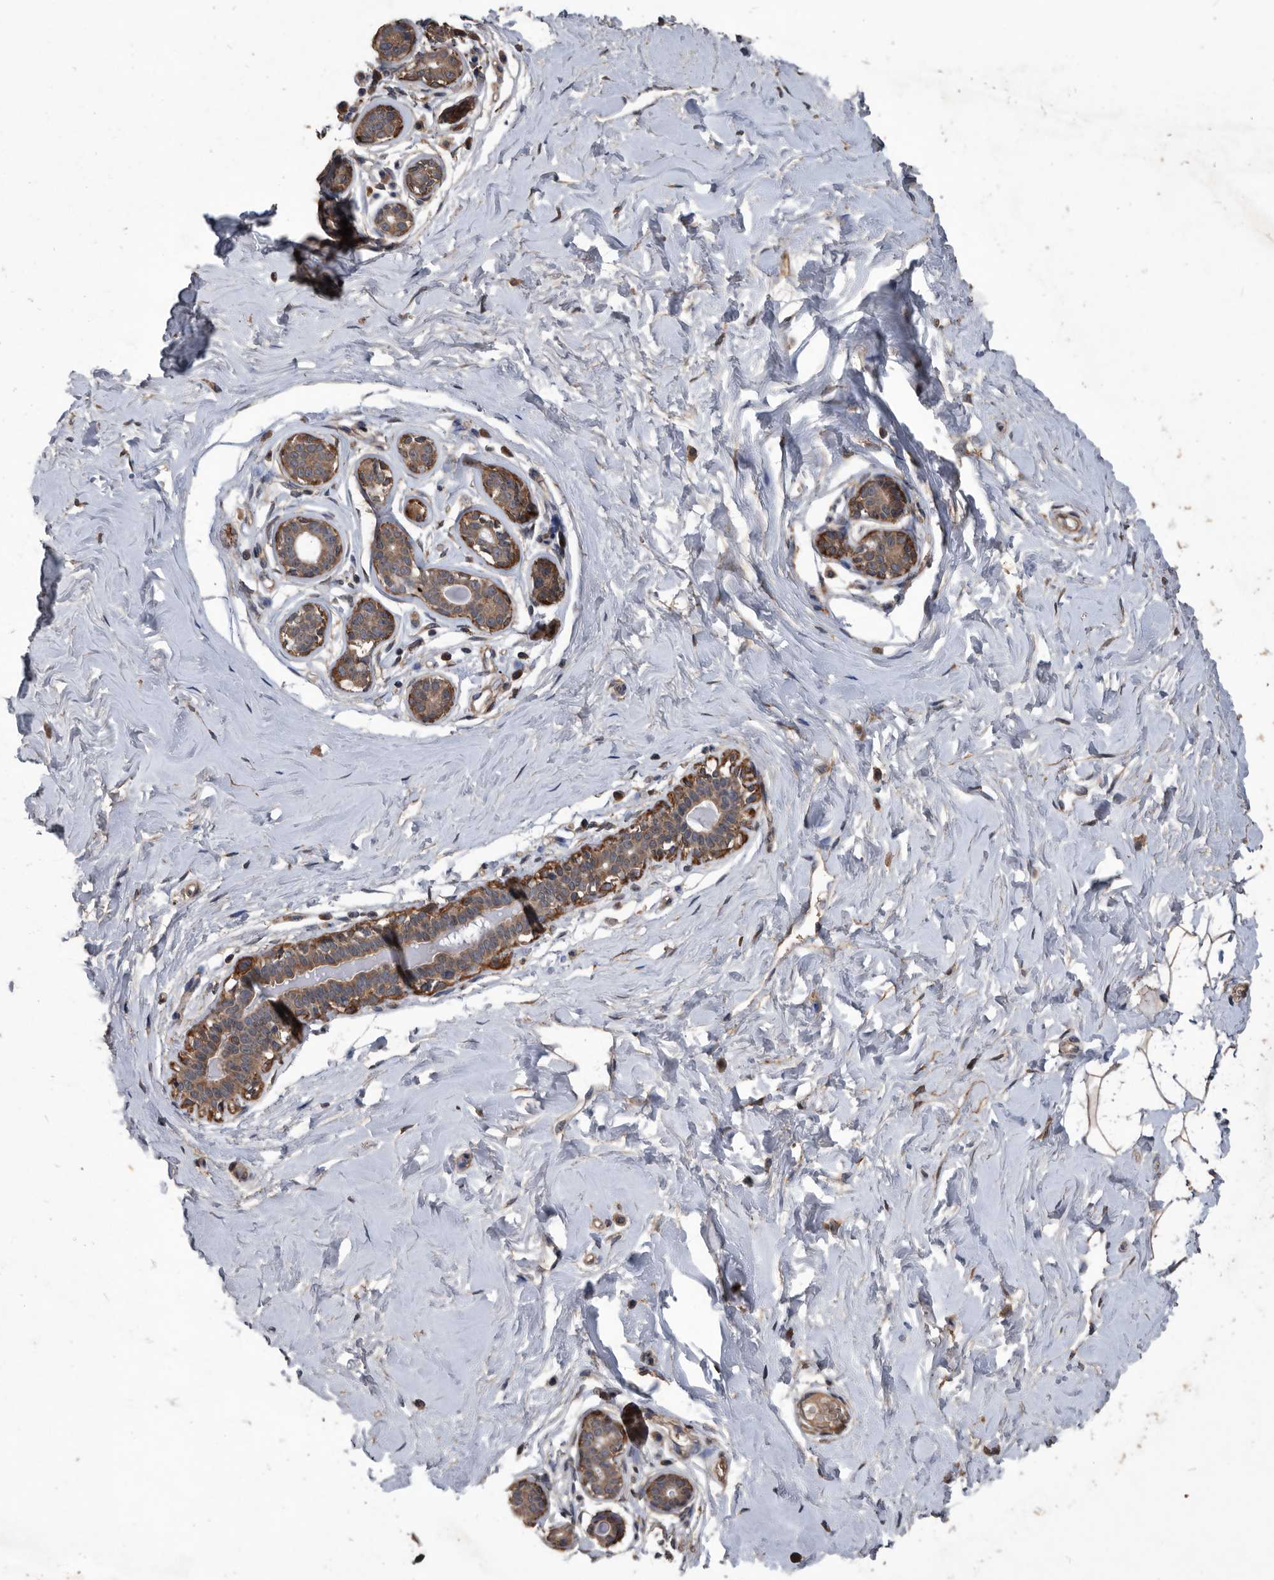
{"staining": {"intensity": "moderate", "quantity": ">75%", "location": "cytoplasmic/membranous"}, "tissue": "breast", "cell_type": "Adipocytes", "image_type": "normal", "snomed": [{"axis": "morphology", "description": "Normal tissue, NOS"}, {"axis": "morphology", "description": "Adenoma, NOS"}, {"axis": "topography", "description": "Breast"}], "caption": "Brown immunohistochemical staining in normal breast reveals moderate cytoplasmic/membranous staining in approximately >75% of adipocytes. The staining is performed using DAB (3,3'-diaminobenzidine) brown chromogen to label protein expression. The nuclei are counter-stained blue using hematoxylin.", "gene": "NRBP1", "patient": {"sex": "female", "age": 23}}